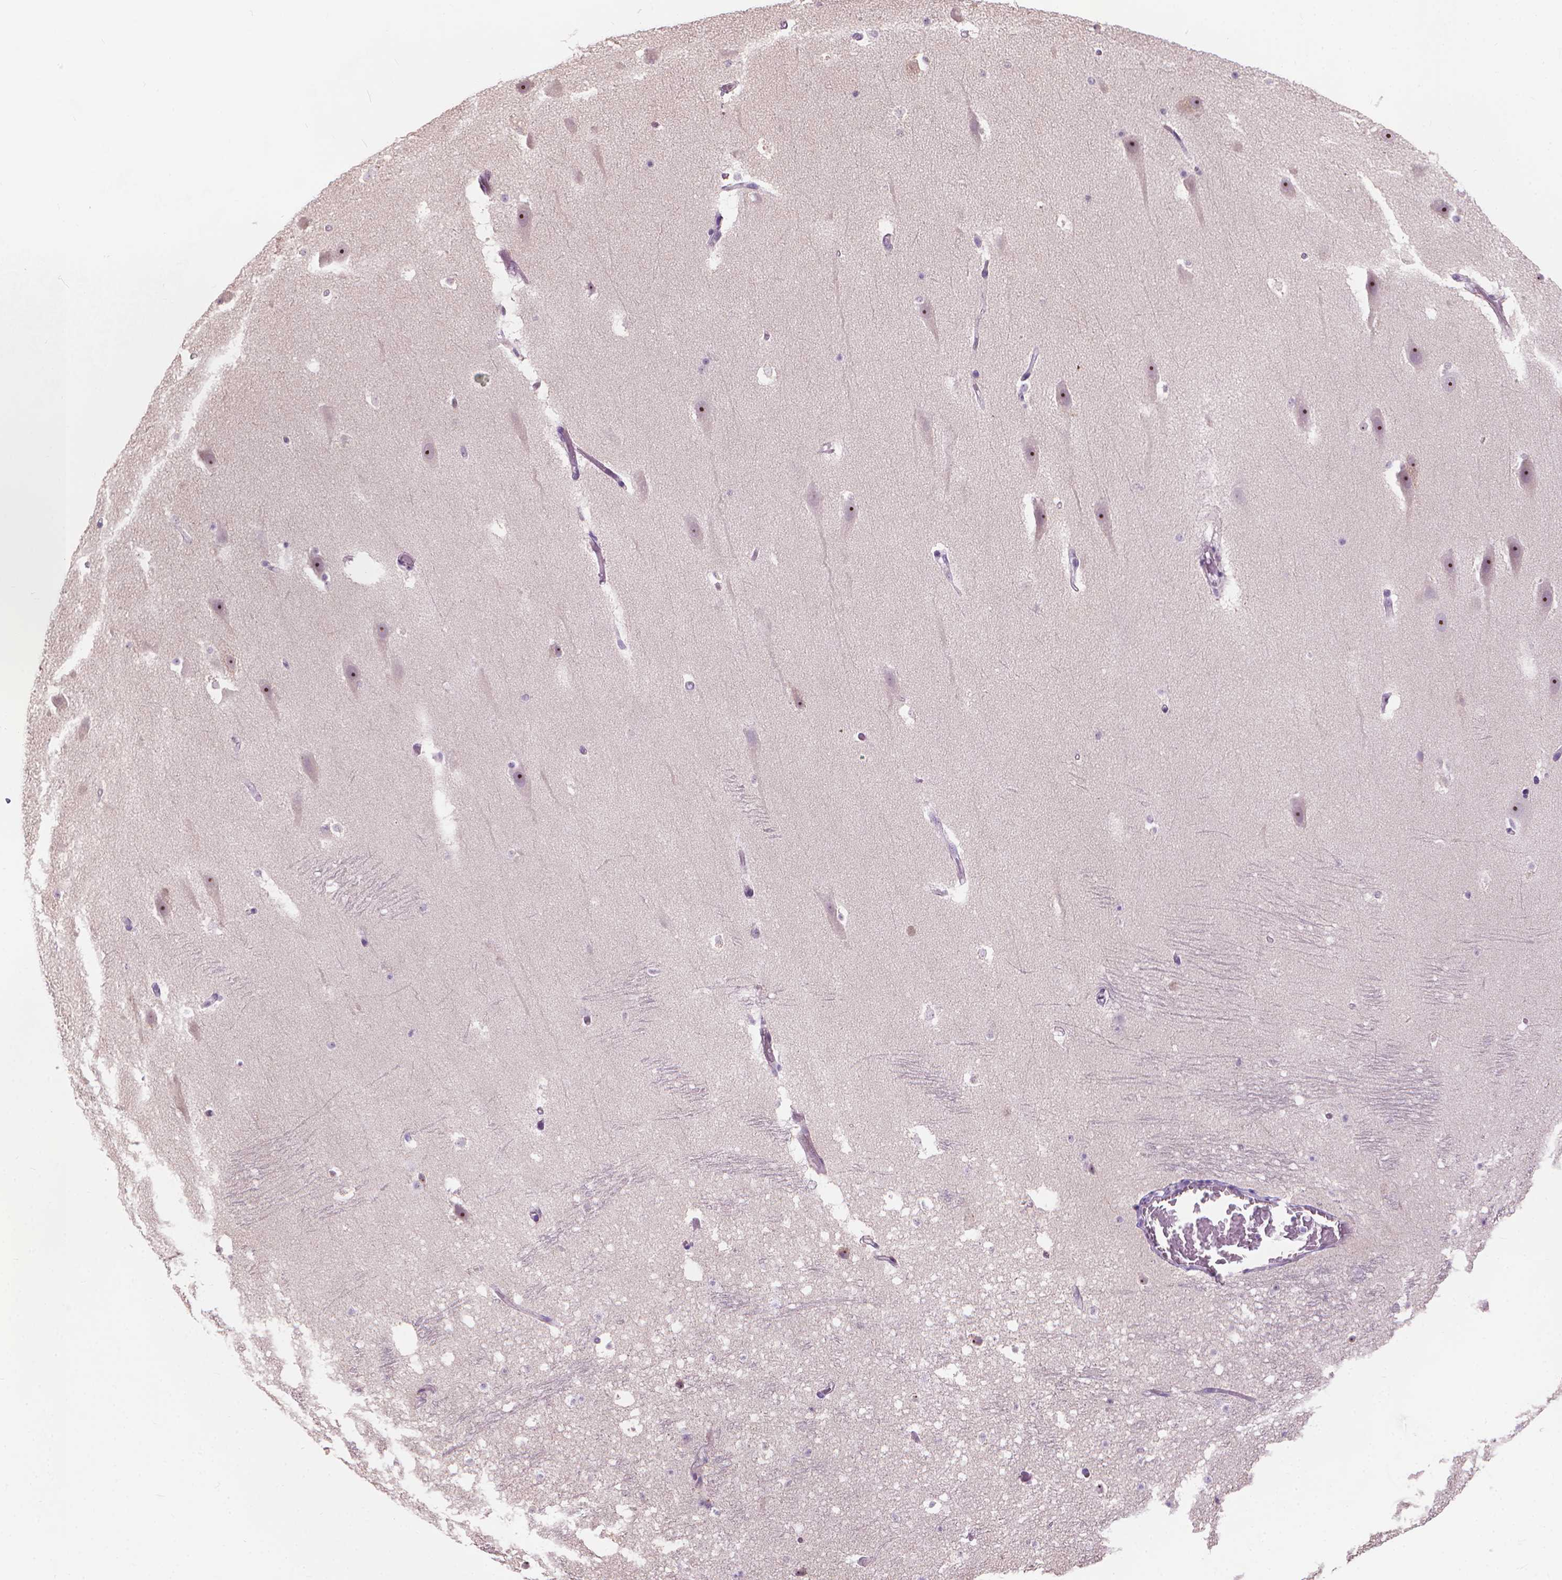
{"staining": {"intensity": "negative", "quantity": "none", "location": "none"}, "tissue": "hippocampus", "cell_type": "Glial cells", "image_type": "normal", "snomed": [{"axis": "morphology", "description": "Normal tissue, NOS"}, {"axis": "topography", "description": "Hippocampus"}], "caption": "This is a photomicrograph of immunohistochemistry staining of benign hippocampus, which shows no staining in glial cells. (DAB IHC visualized using brightfield microscopy, high magnification).", "gene": "GPRC5A", "patient": {"sex": "male", "age": 26}}